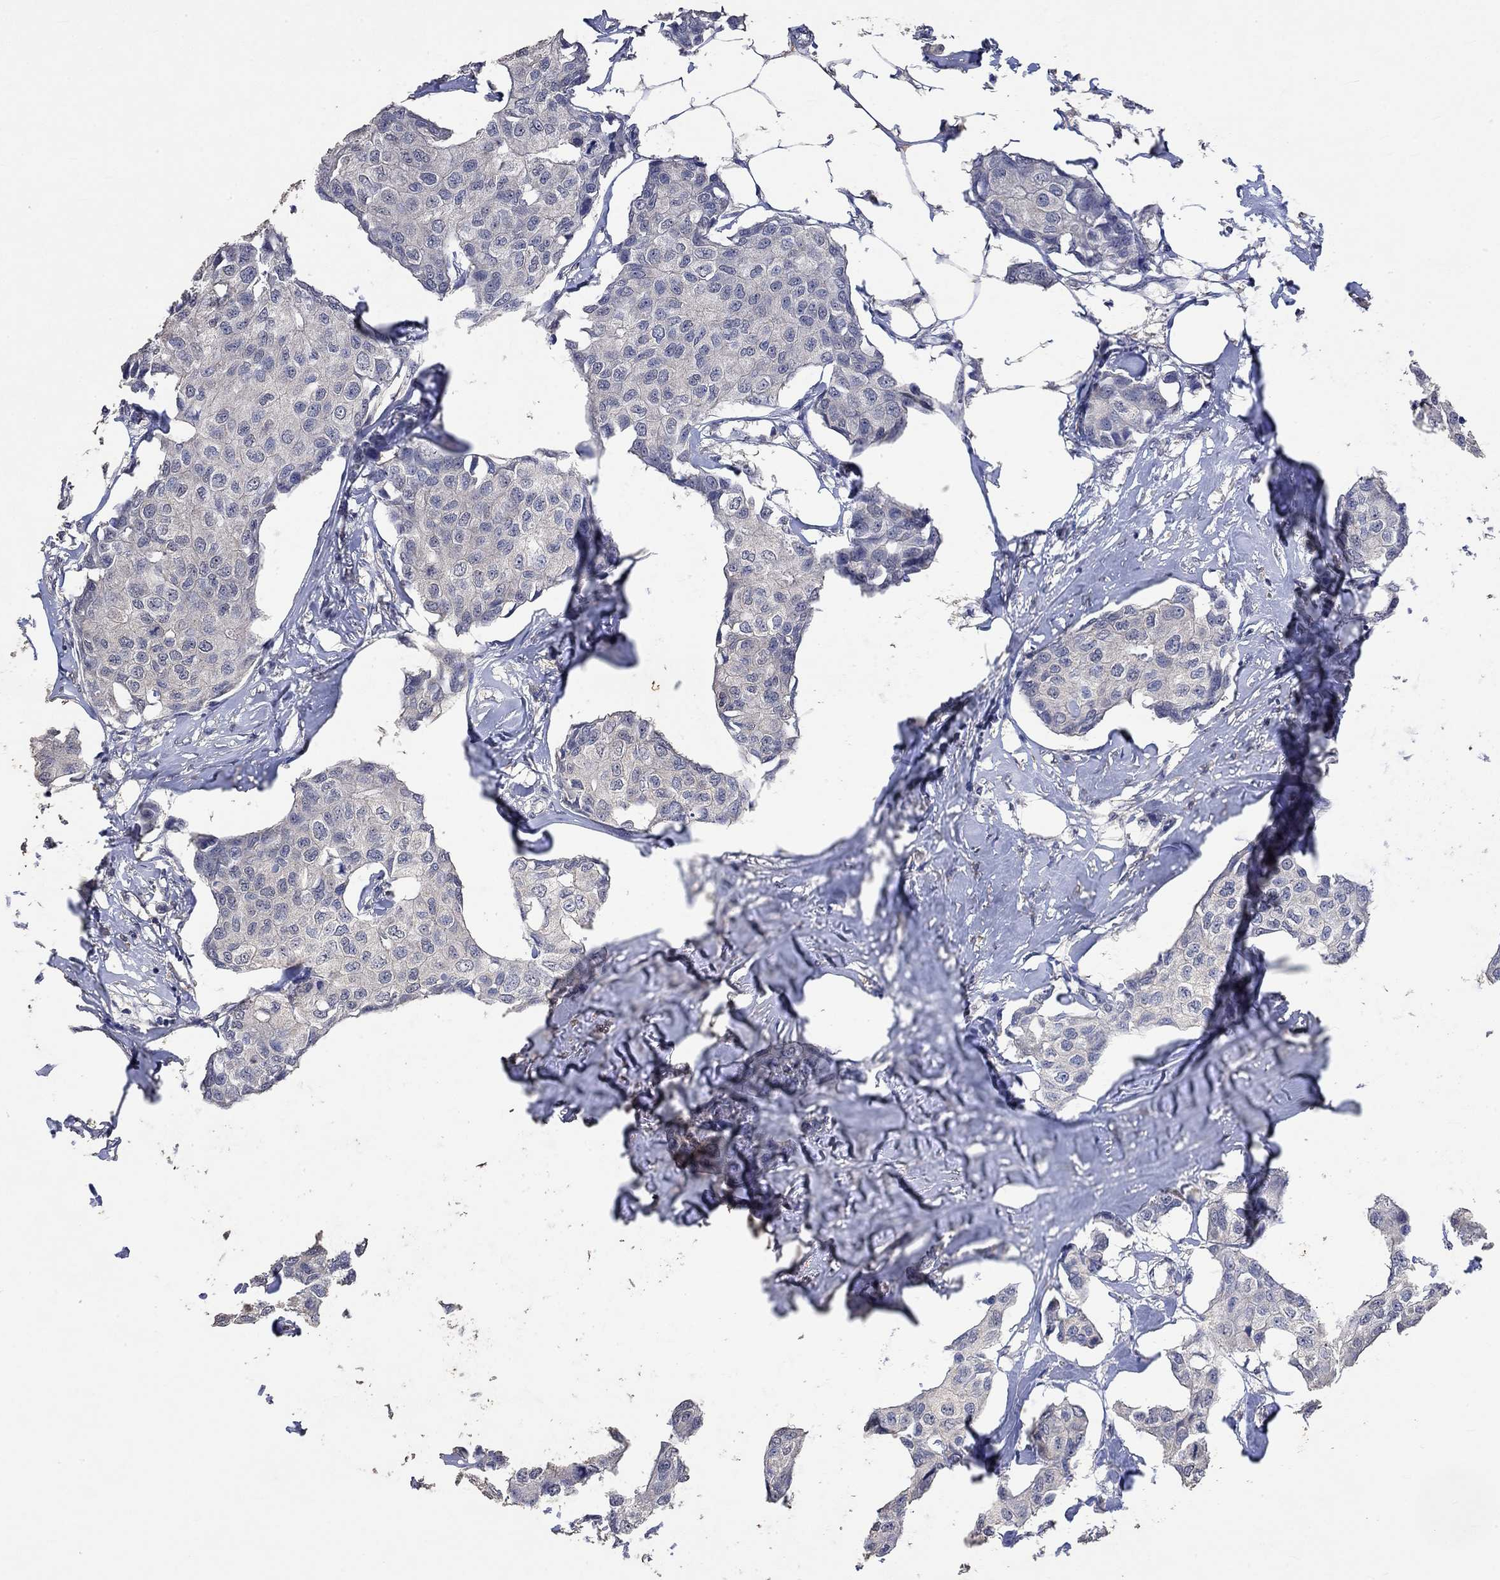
{"staining": {"intensity": "negative", "quantity": "none", "location": "none"}, "tissue": "breast cancer", "cell_type": "Tumor cells", "image_type": "cancer", "snomed": [{"axis": "morphology", "description": "Duct carcinoma"}, {"axis": "topography", "description": "Breast"}], "caption": "An immunohistochemistry image of breast infiltrating ductal carcinoma is shown. There is no staining in tumor cells of breast infiltrating ductal carcinoma. (Immunohistochemistry (ihc), brightfield microscopy, high magnification).", "gene": "PTPN20", "patient": {"sex": "female", "age": 80}}